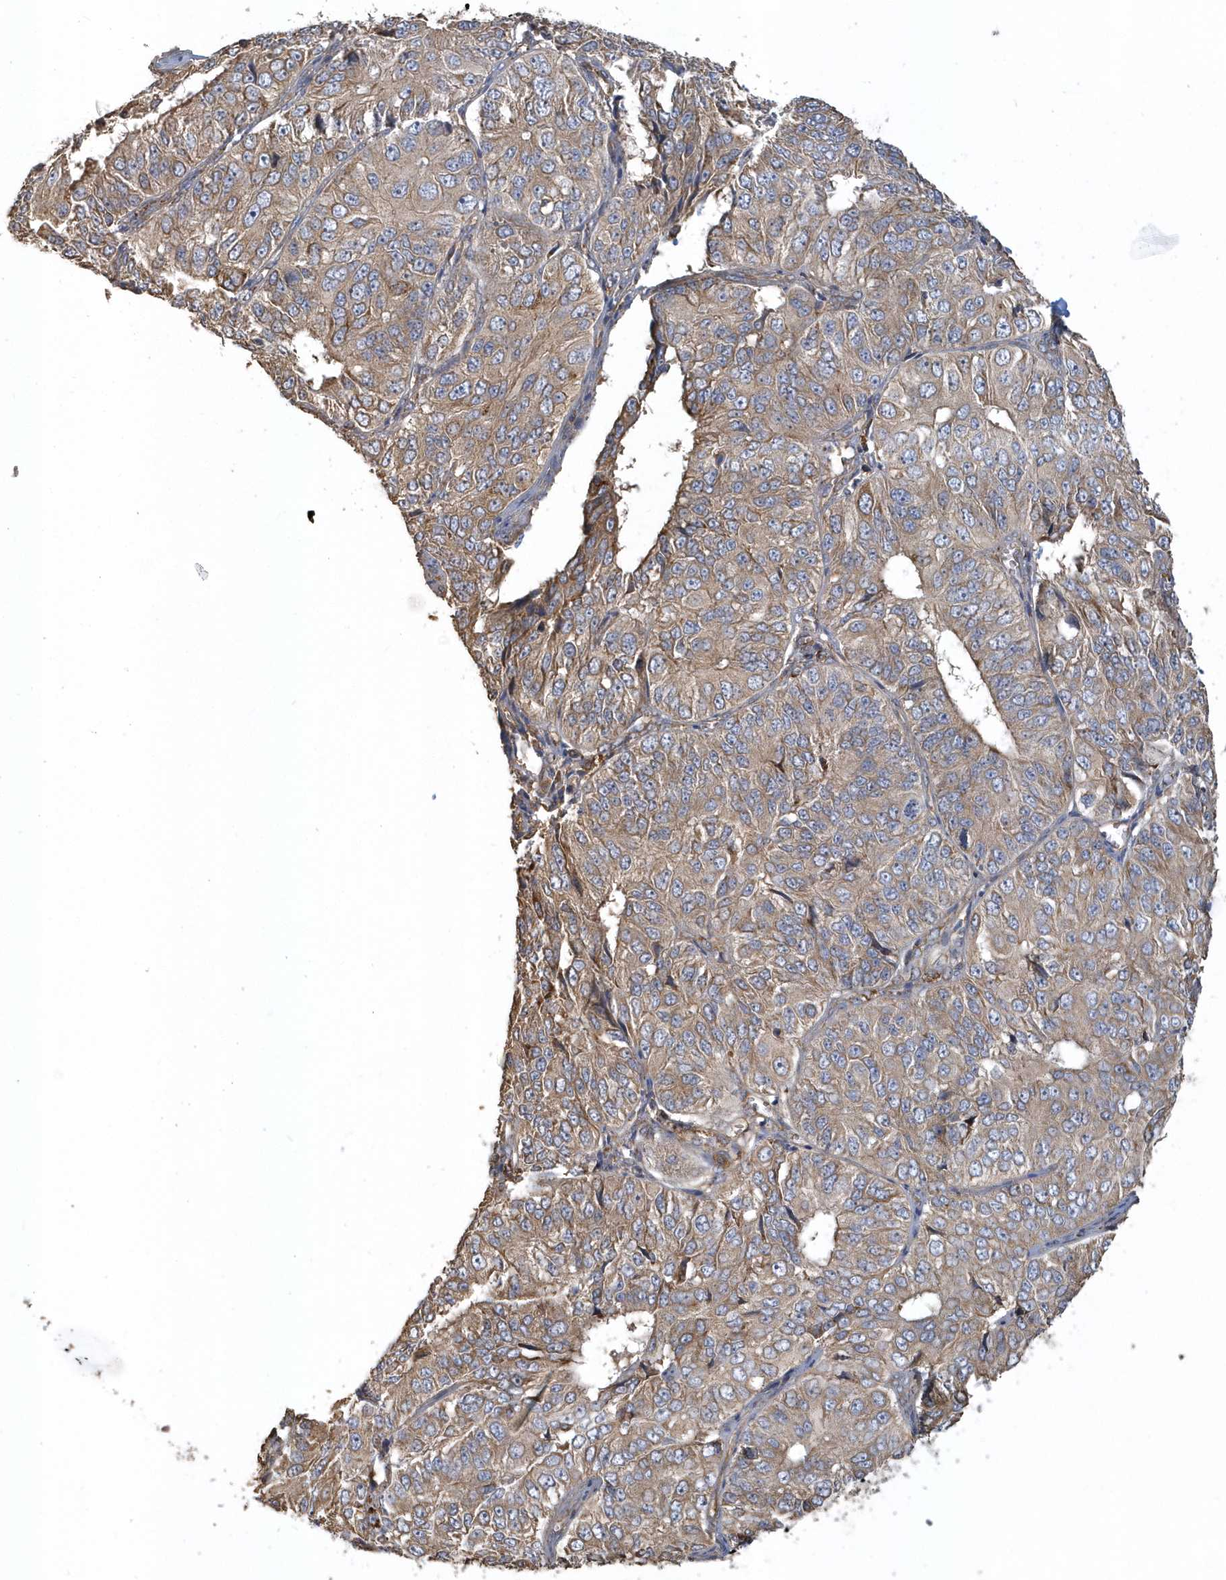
{"staining": {"intensity": "weak", "quantity": ">75%", "location": "cytoplasmic/membranous"}, "tissue": "ovarian cancer", "cell_type": "Tumor cells", "image_type": "cancer", "snomed": [{"axis": "morphology", "description": "Carcinoma, endometroid"}, {"axis": "topography", "description": "Ovary"}], "caption": "Ovarian cancer was stained to show a protein in brown. There is low levels of weak cytoplasmic/membranous staining in approximately >75% of tumor cells.", "gene": "TRAIP", "patient": {"sex": "female", "age": 51}}